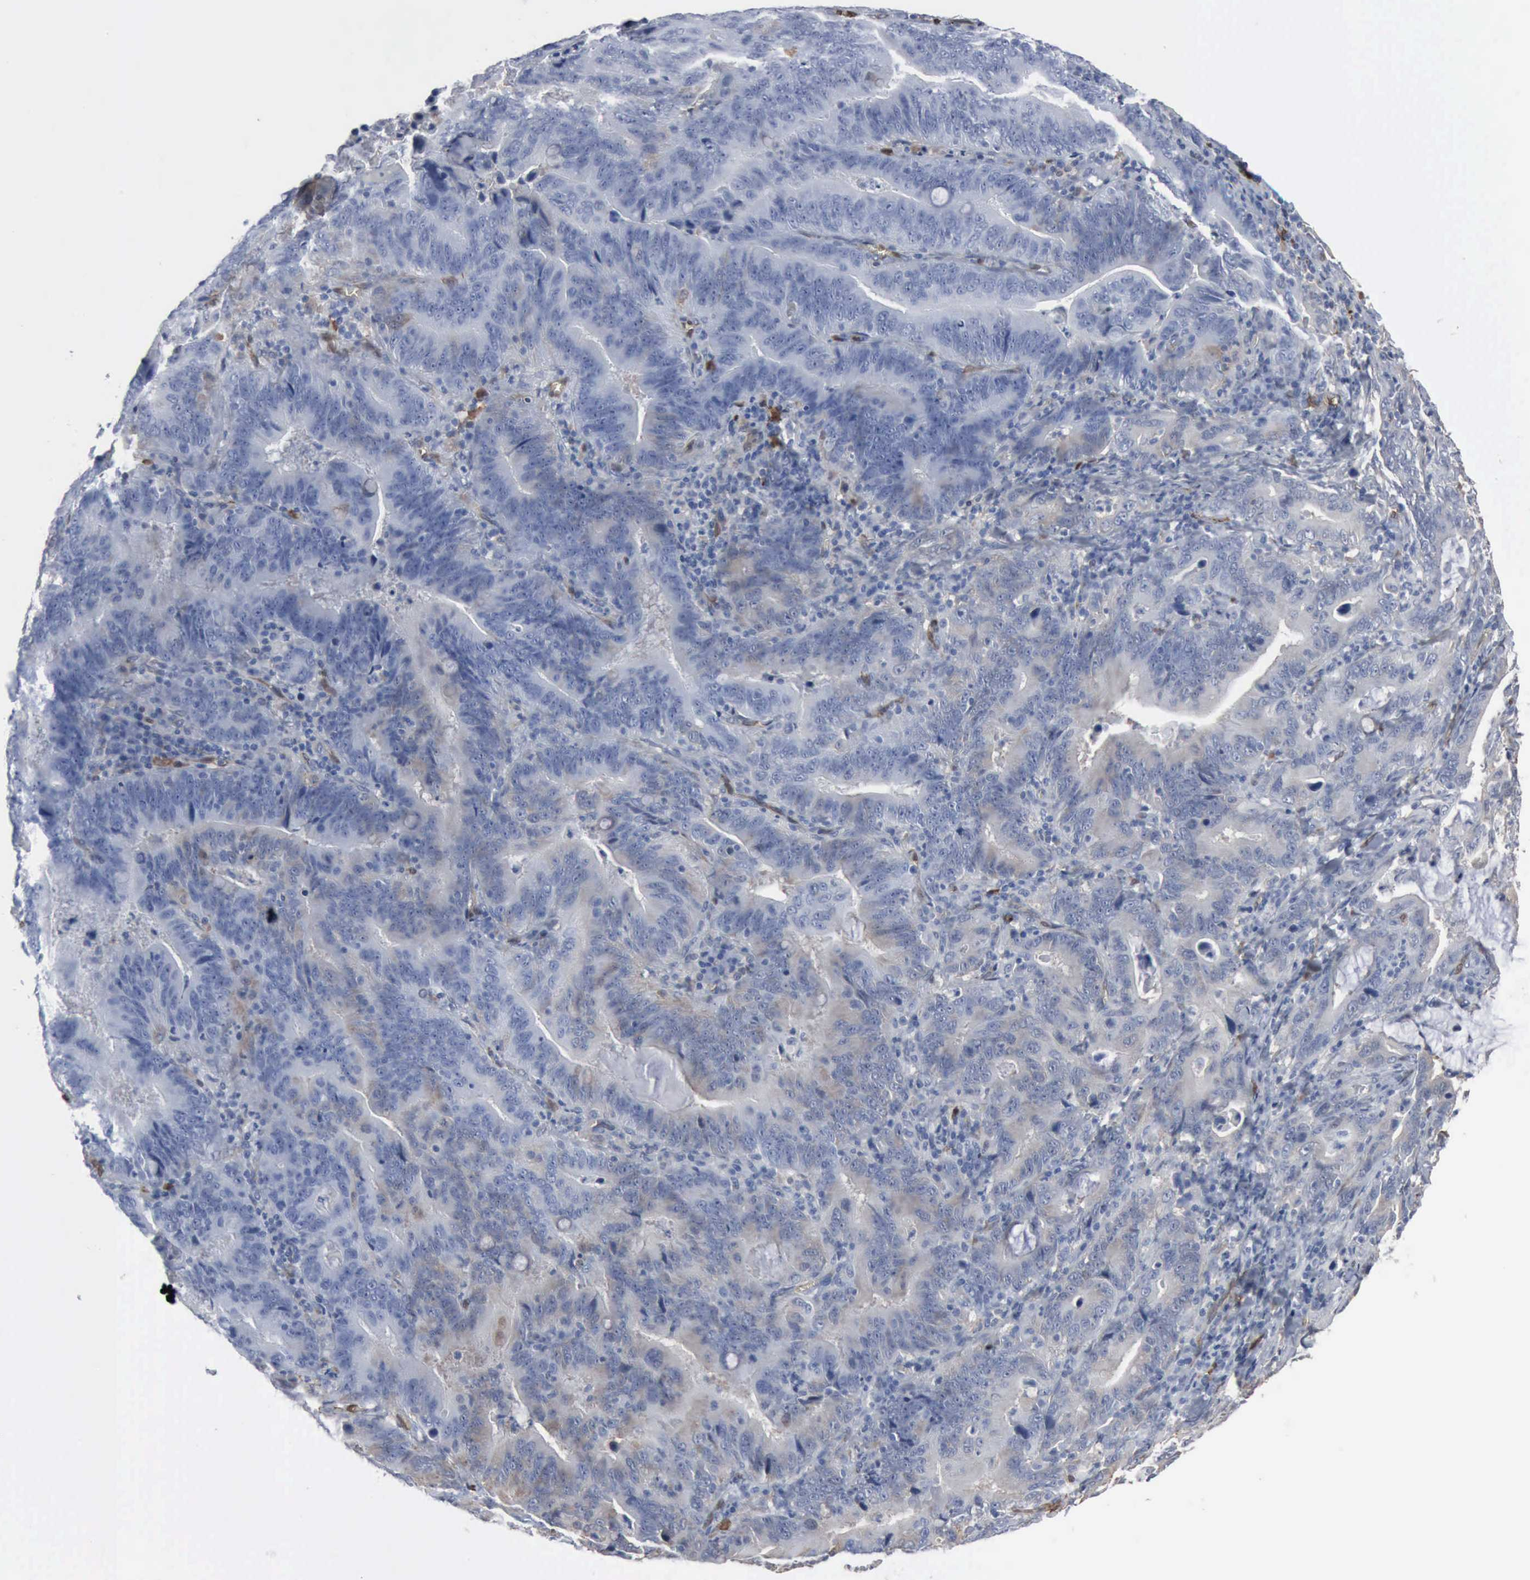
{"staining": {"intensity": "negative", "quantity": "none", "location": "none"}, "tissue": "stomach cancer", "cell_type": "Tumor cells", "image_type": "cancer", "snomed": [{"axis": "morphology", "description": "Adenocarcinoma, NOS"}, {"axis": "topography", "description": "Stomach, upper"}], "caption": "Photomicrograph shows no protein staining in tumor cells of stomach adenocarcinoma tissue. The staining is performed using DAB brown chromogen with nuclei counter-stained in using hematoxylin.", "gene": "FSCN1", "patient": {"sex": "male", "age": 63}}